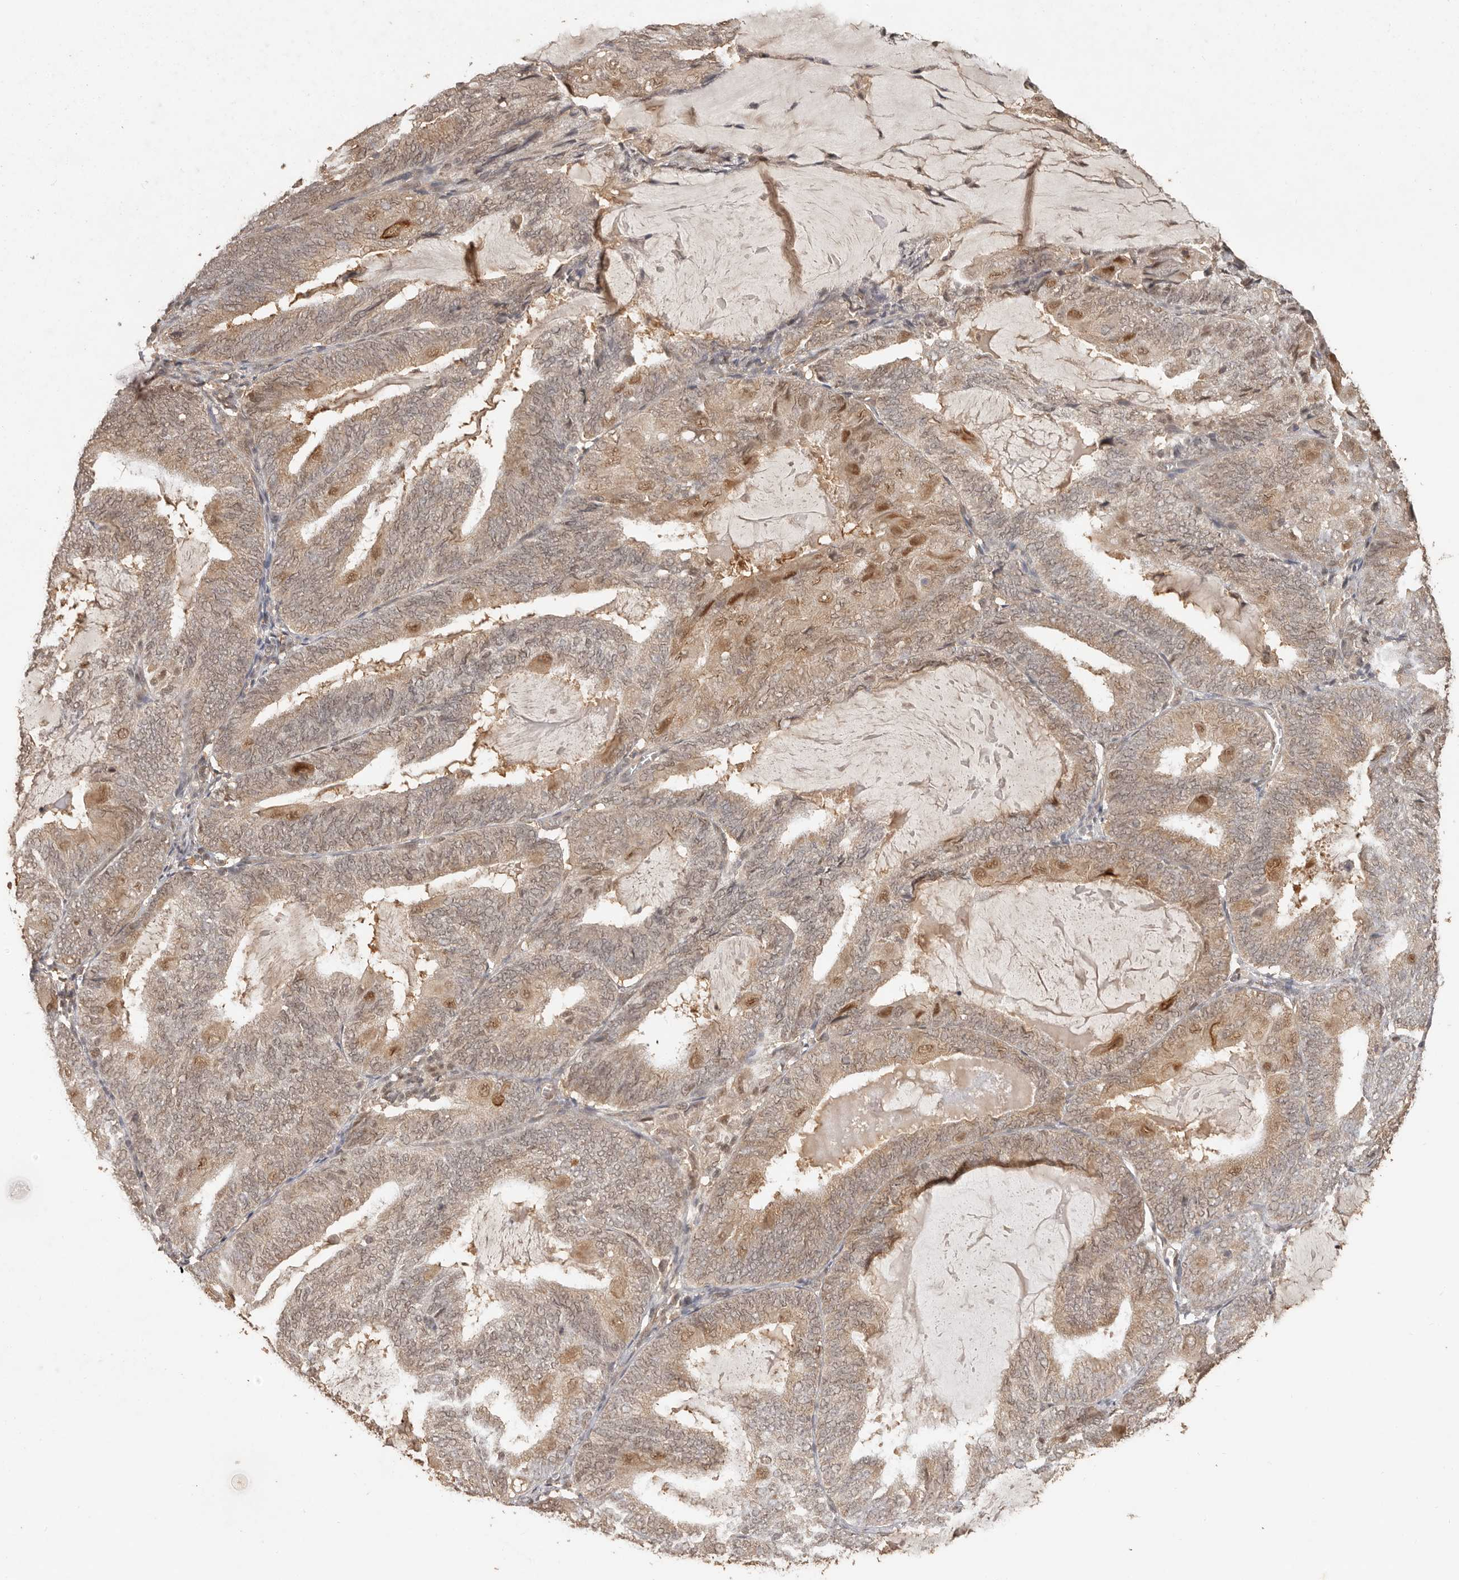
{"staining": {"intensity": "moderate", "quantity": ">75%", "location": "cytoplasmic/membranous,nuclear"}, "tissue": "endometrial cancer", "cell_type": "Tumor cells", "image_type": "cancer", "snomed": [{"axis": "morphology", "description": "Adenocarcinoma, NOS"}, {"axis": "topography", "description": "Endometrium"}], "caption": "There is medium levels of moderate cytoplasmic/membranous and nuclear expression in tumor cells of endometrial adenocarcinoma, as demonstrated by immunohistochemical staining (brown color).", "gene": "PSMA5", "patient": {"sex": "female", "age": 81}}